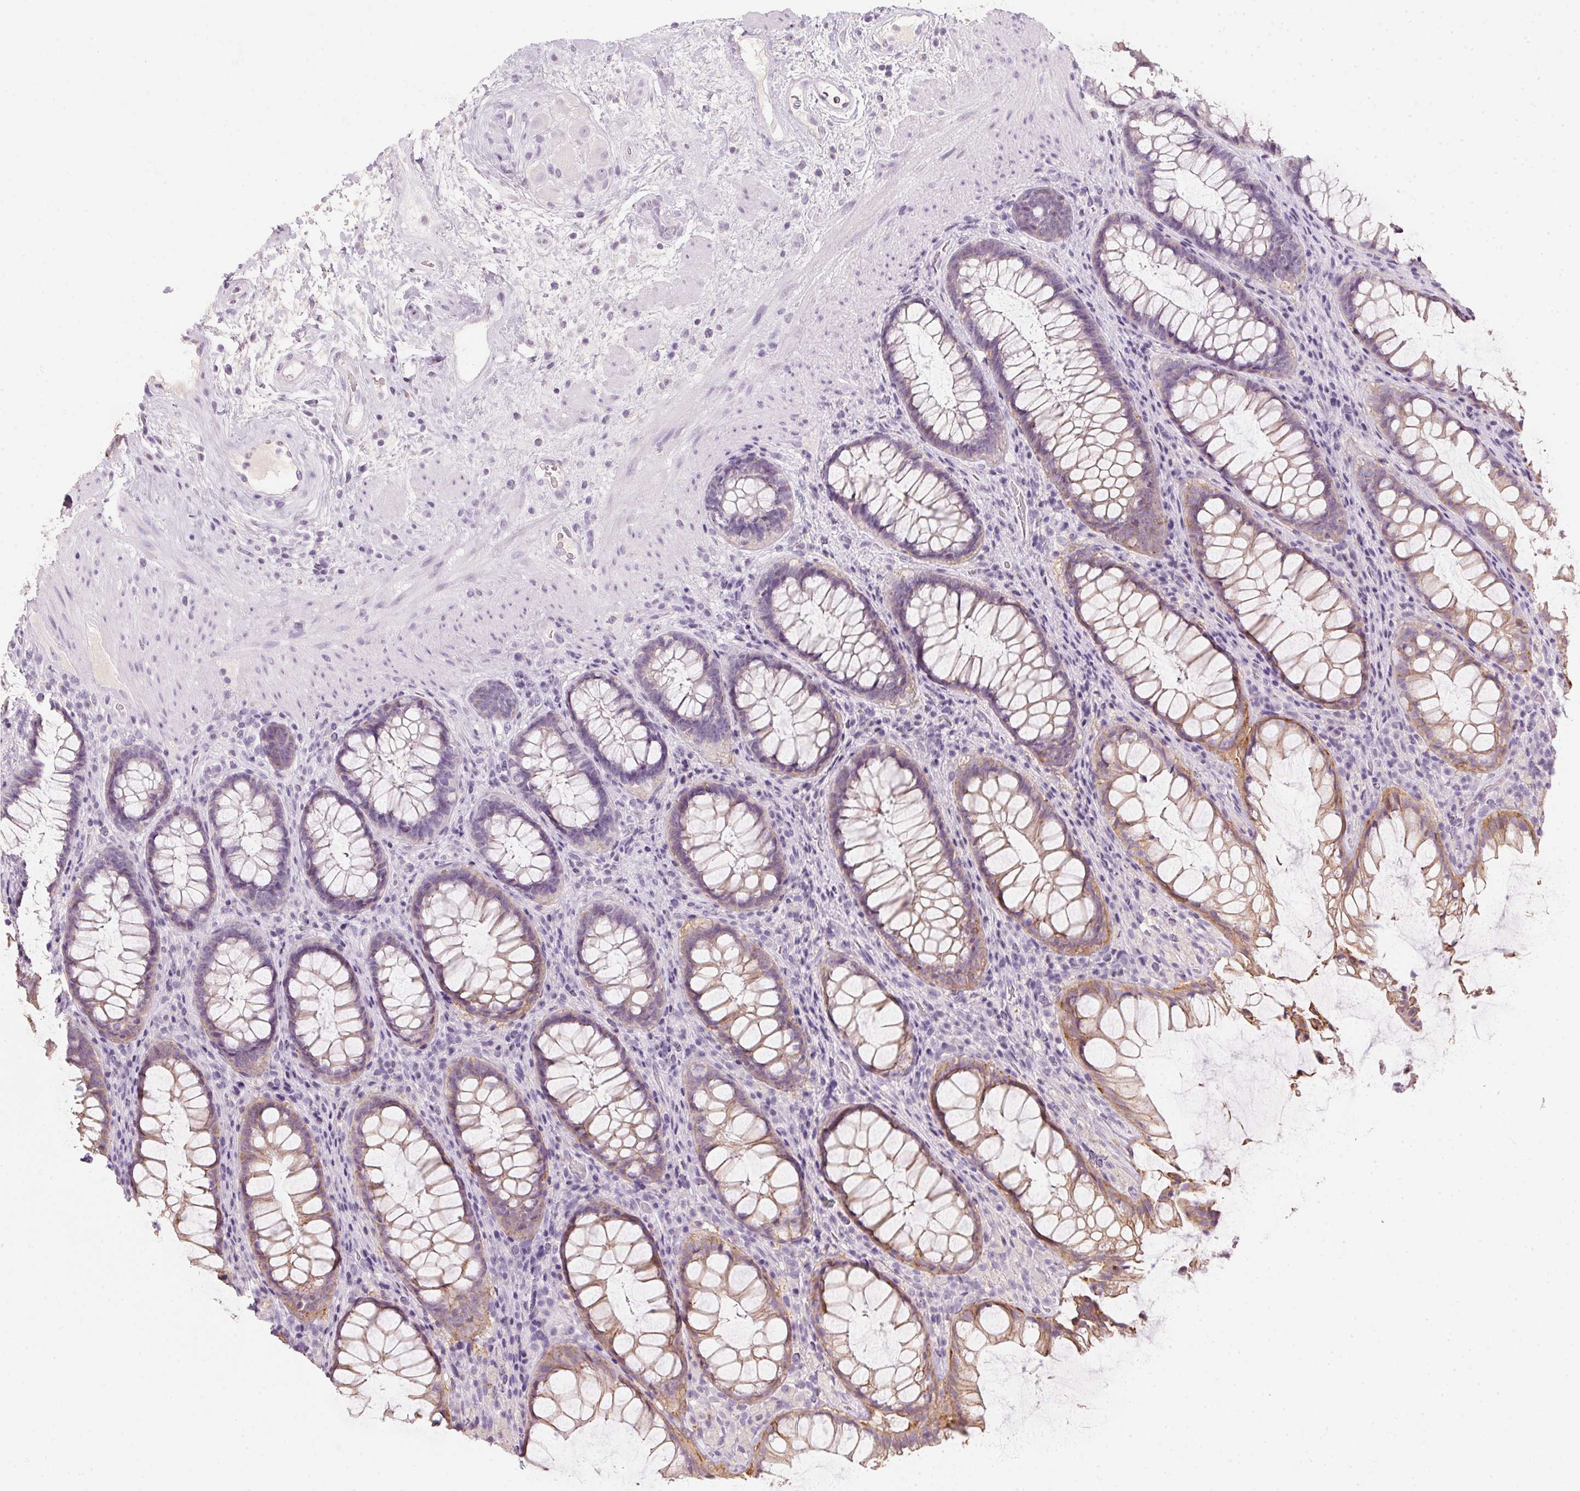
{"staining": {"intensity": "moderate", "quantity": "25%-75%", "location": "cytoplasmic/membranous"}, "tissue": "rectum", "cell_type": "Glandular cells", "image_type": "normal", "snomed": [{"axis": "morphology", "description": "Normal tissue, NOS"}, {"axis": "topography", "description": "Rectum"}], "caption": "Glandular cells display moderate cytoplasmic/membranous expression in approximately 25%-75% of cells in benign rectum.", "gene": "TMEM72", "patient": {"sex": "male", "age": 72}}